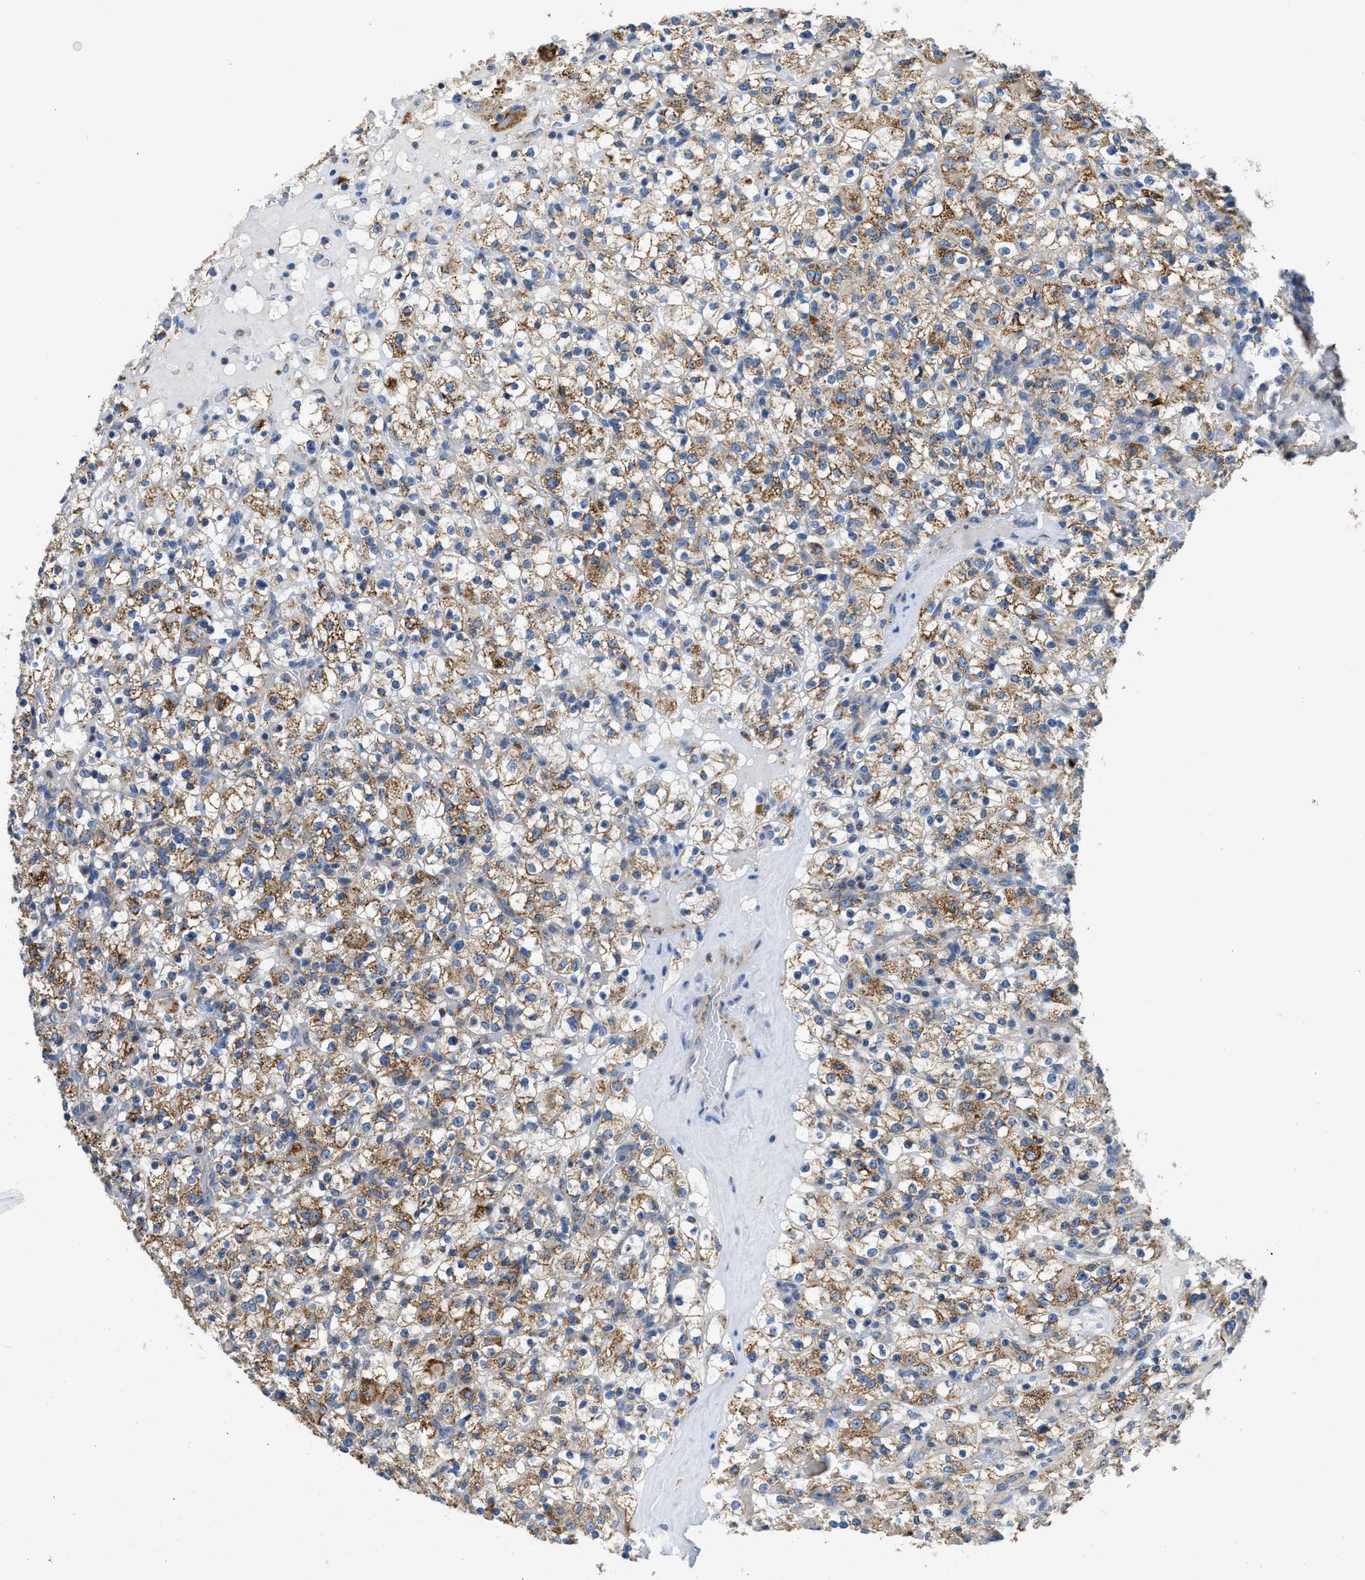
{"staining": {"intensity": "moderate", "quantity": "25%-75%", "location": "cytoplasmic/membranous"}, "tissue": "renal cancer", "cell_type": "Tumor cells", "image_type": "cancer", "snomed": [{"axis": "morphology", "description": "Normal tissue, NOS"}, {"axis": "morphology", "description": "Adenocarcinoma, NOS"}, {"axis": "topography", "description": "Kidney"}], "caption": "High-magnification brightfield microscopy of renal adenocarcinoma stained with DAB (3,3'-diaminobenzidine) (brown) and counterstained with hematoxylin (blue). tumor cells exhibit moderate cytoplasmic/membranous expression is identified in approximately25%-75% of cells.", "gene": "SLC25A13", "patient": {"sex": "female", "age": 72}}